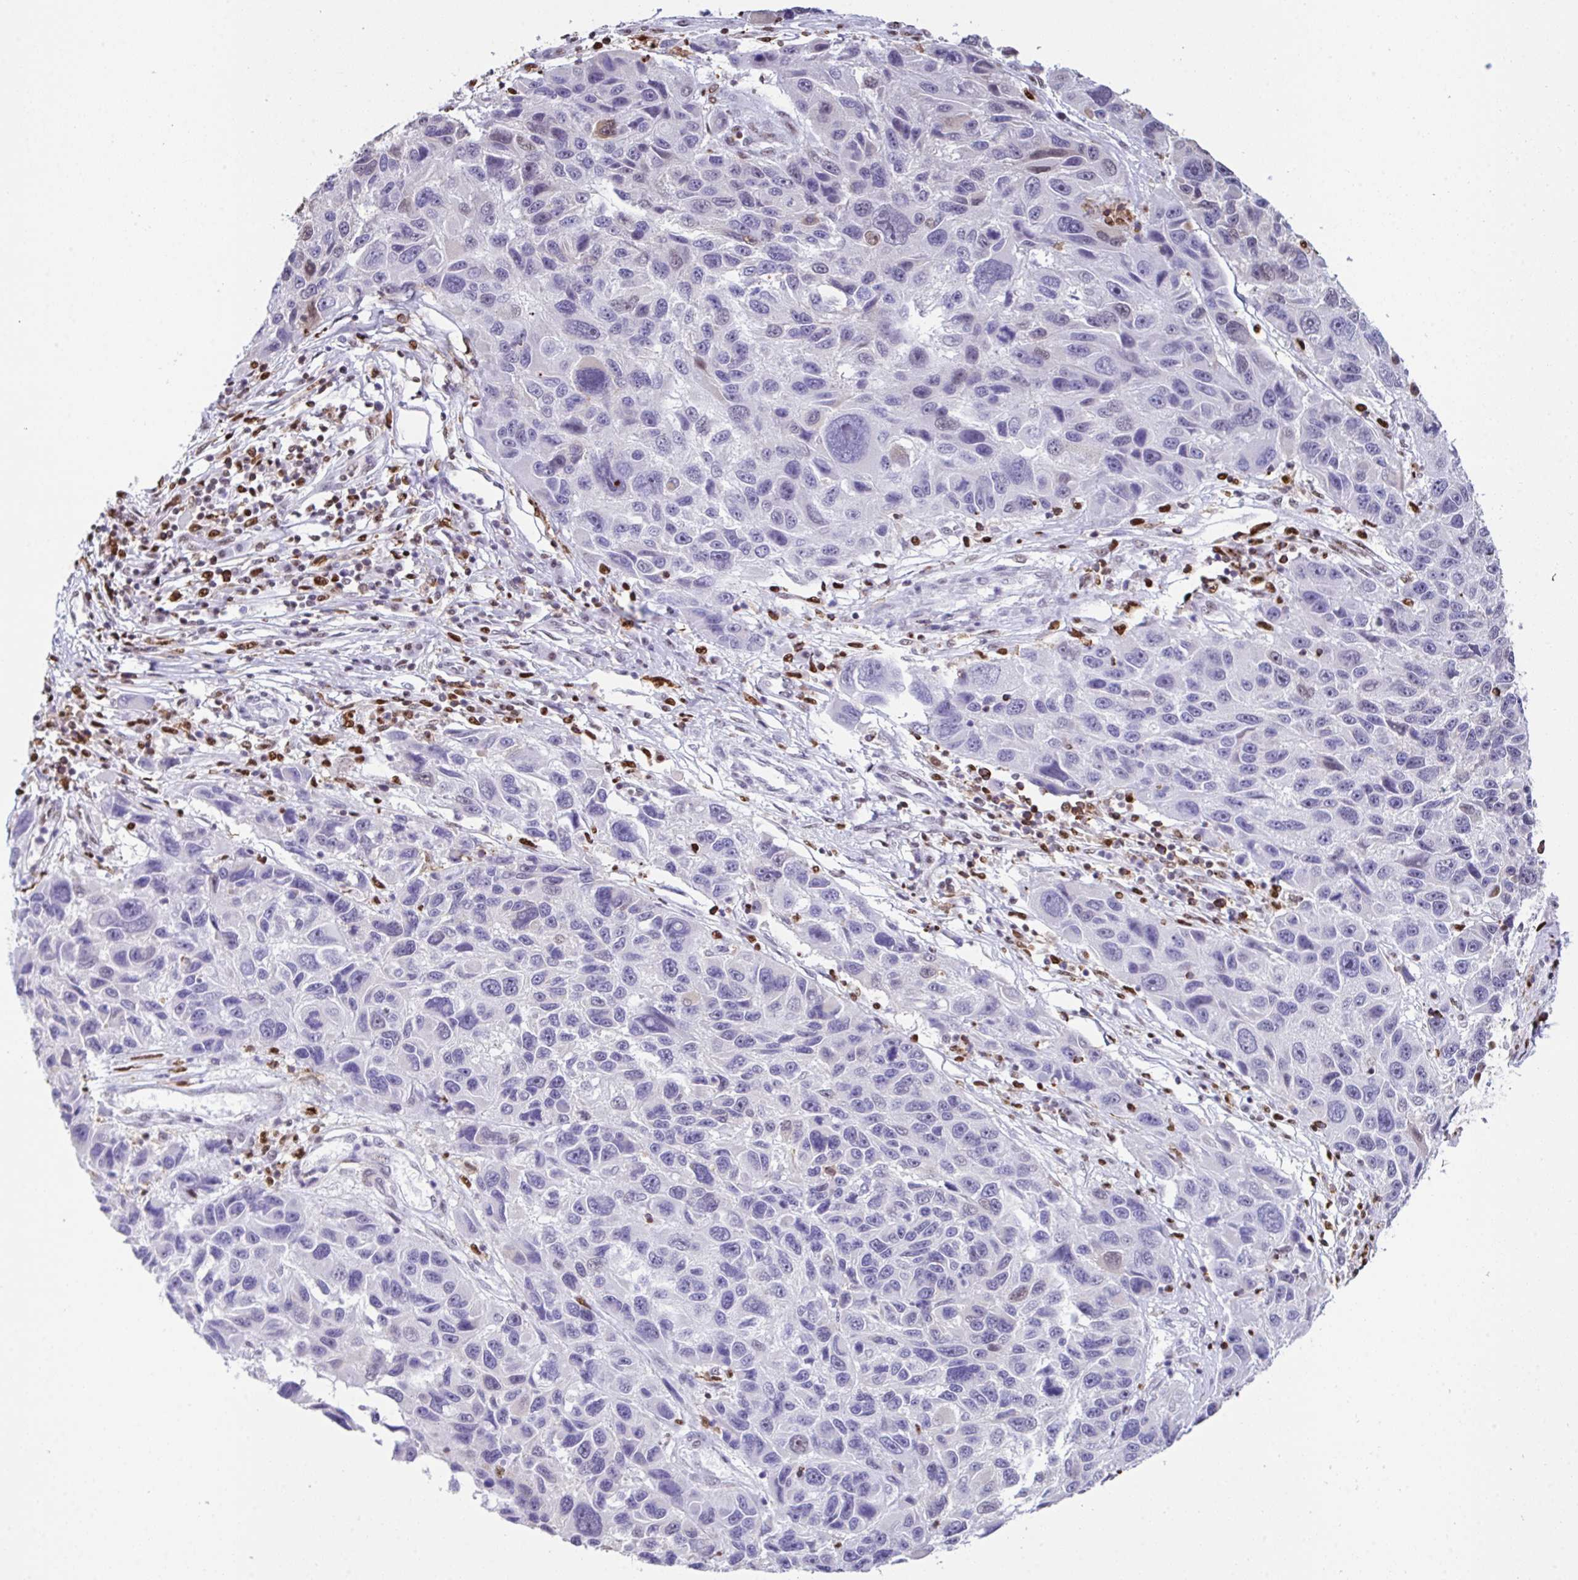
{"staining": {"intensity": "negative", "quantity": "none", "location": "none"}, "tissue": "melanoma", "cell_type": "Tumor cells", "image_type": "cancer", "snomed": [{"axis": "morphology", "description": "Malignant melanoma, NOS"}, {"axis": "topography", "description": "Skin"}], "caption": "Malignant melanoma was stained to show a protein in brown. There is no significant staining in tumor cells.", "gene": "BTBD10", "patient": {"sex": "male", "age": 53}}